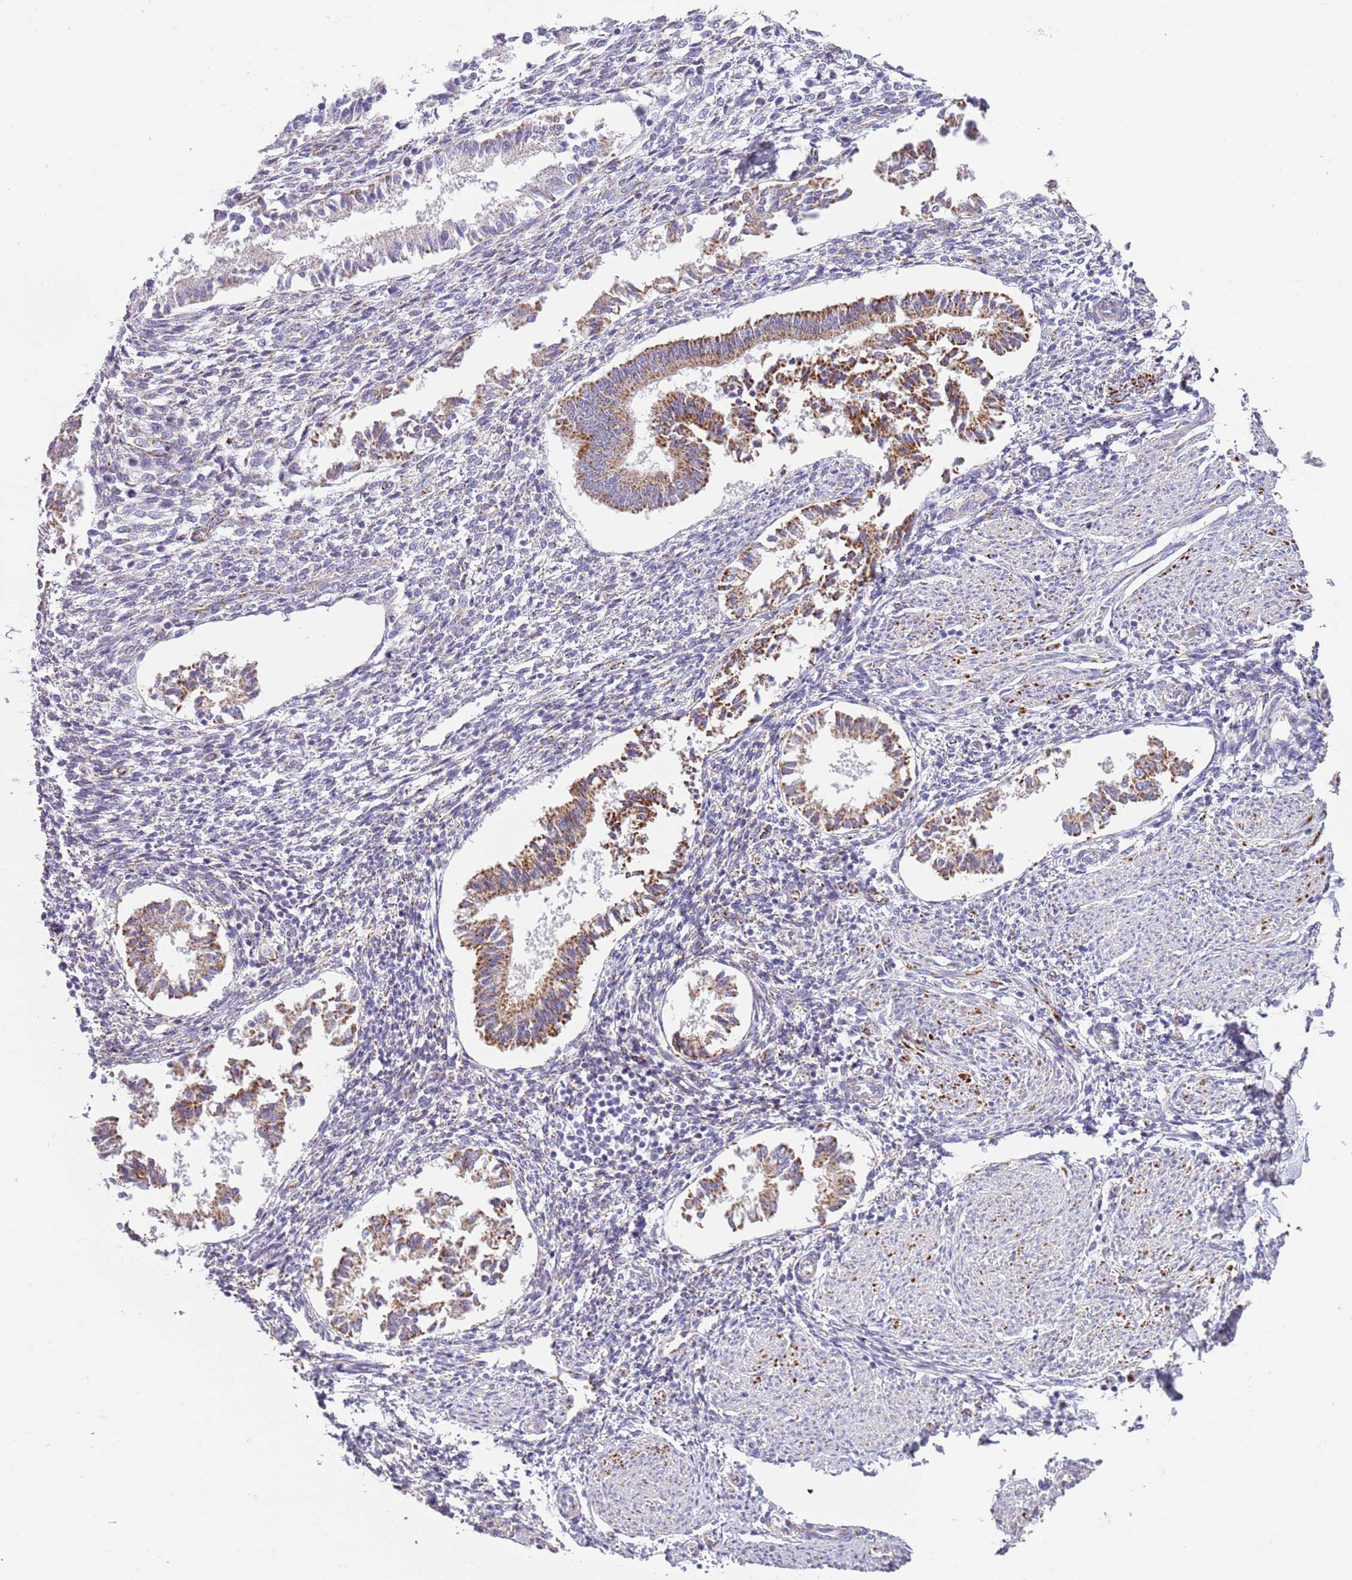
{"staining": {"intensity": "negative", "quantity": "none", "location": "none"}, "tissue": "endometrium", "cell_type": "Cells in endometrial stroma", "image_type": "normal", "snomed": [{"axis": "morphology", "description": "Normal tissue, NOS"}, {"axis": "topography", "description": "Uterus"}, {"axis": "topography", "description": "Endometrium"}], "caption": "The IHC photomicrograph has no significant positivity in cells in endometrial stroma of endometrium.", "gene": "RNF222", "patient": {"sex": "female", "age": 48}}